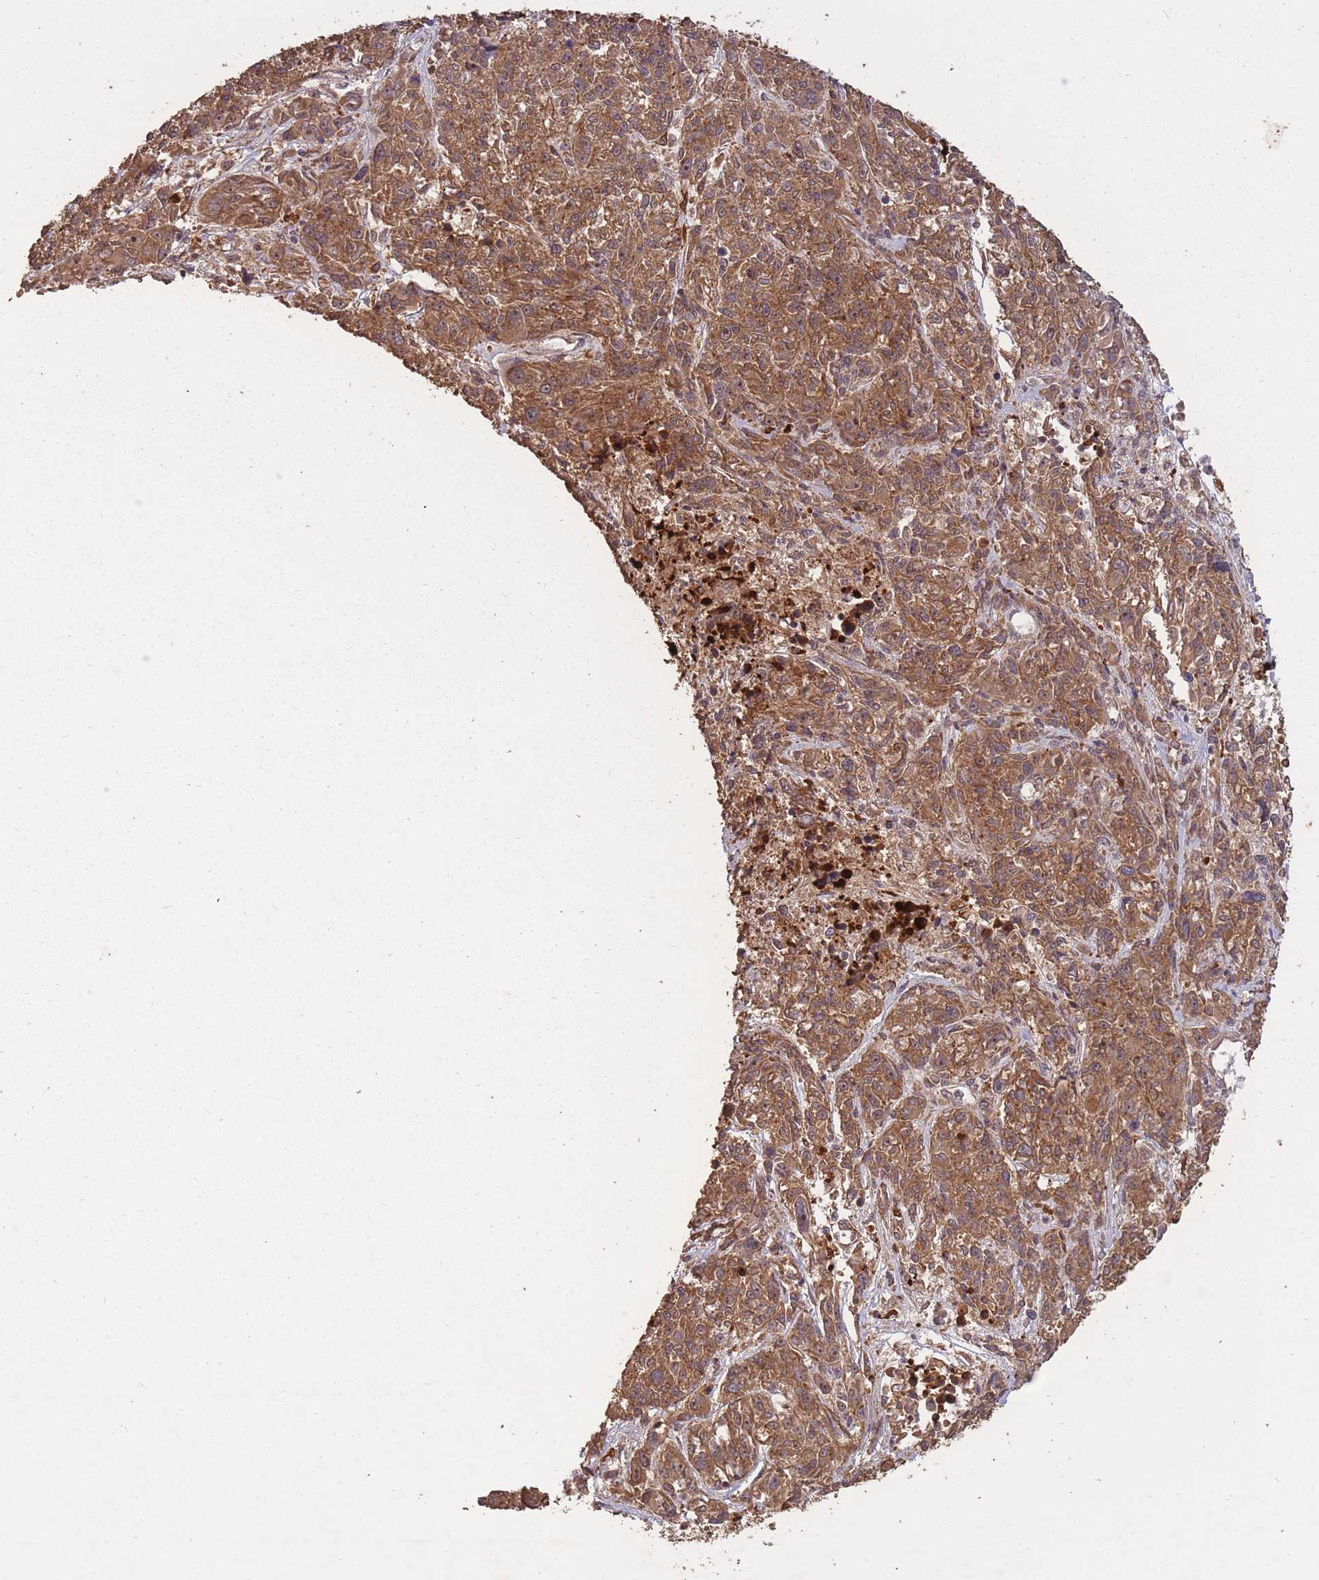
{"staining": {"intensity": "strong", "quantity": ">75%", "location": "cytoplasmic/membranous"}, "tissue": "melanoma", "cell_type": "Tumor cells", "image_type": "cancer", "snomed": [{"axis": "morphology", "description": "Malignant melanoma, NOS"}, {"axis": "topography", "description": "Skin"}], "caption": "IHC (DAB) staining of human malignant melanoma exhibits strong cytoplasmic/membranous protein expression in about >75% of tumor cells.", "gene": "ERBB3", "patient": {"sex": "male", "age": 53}}